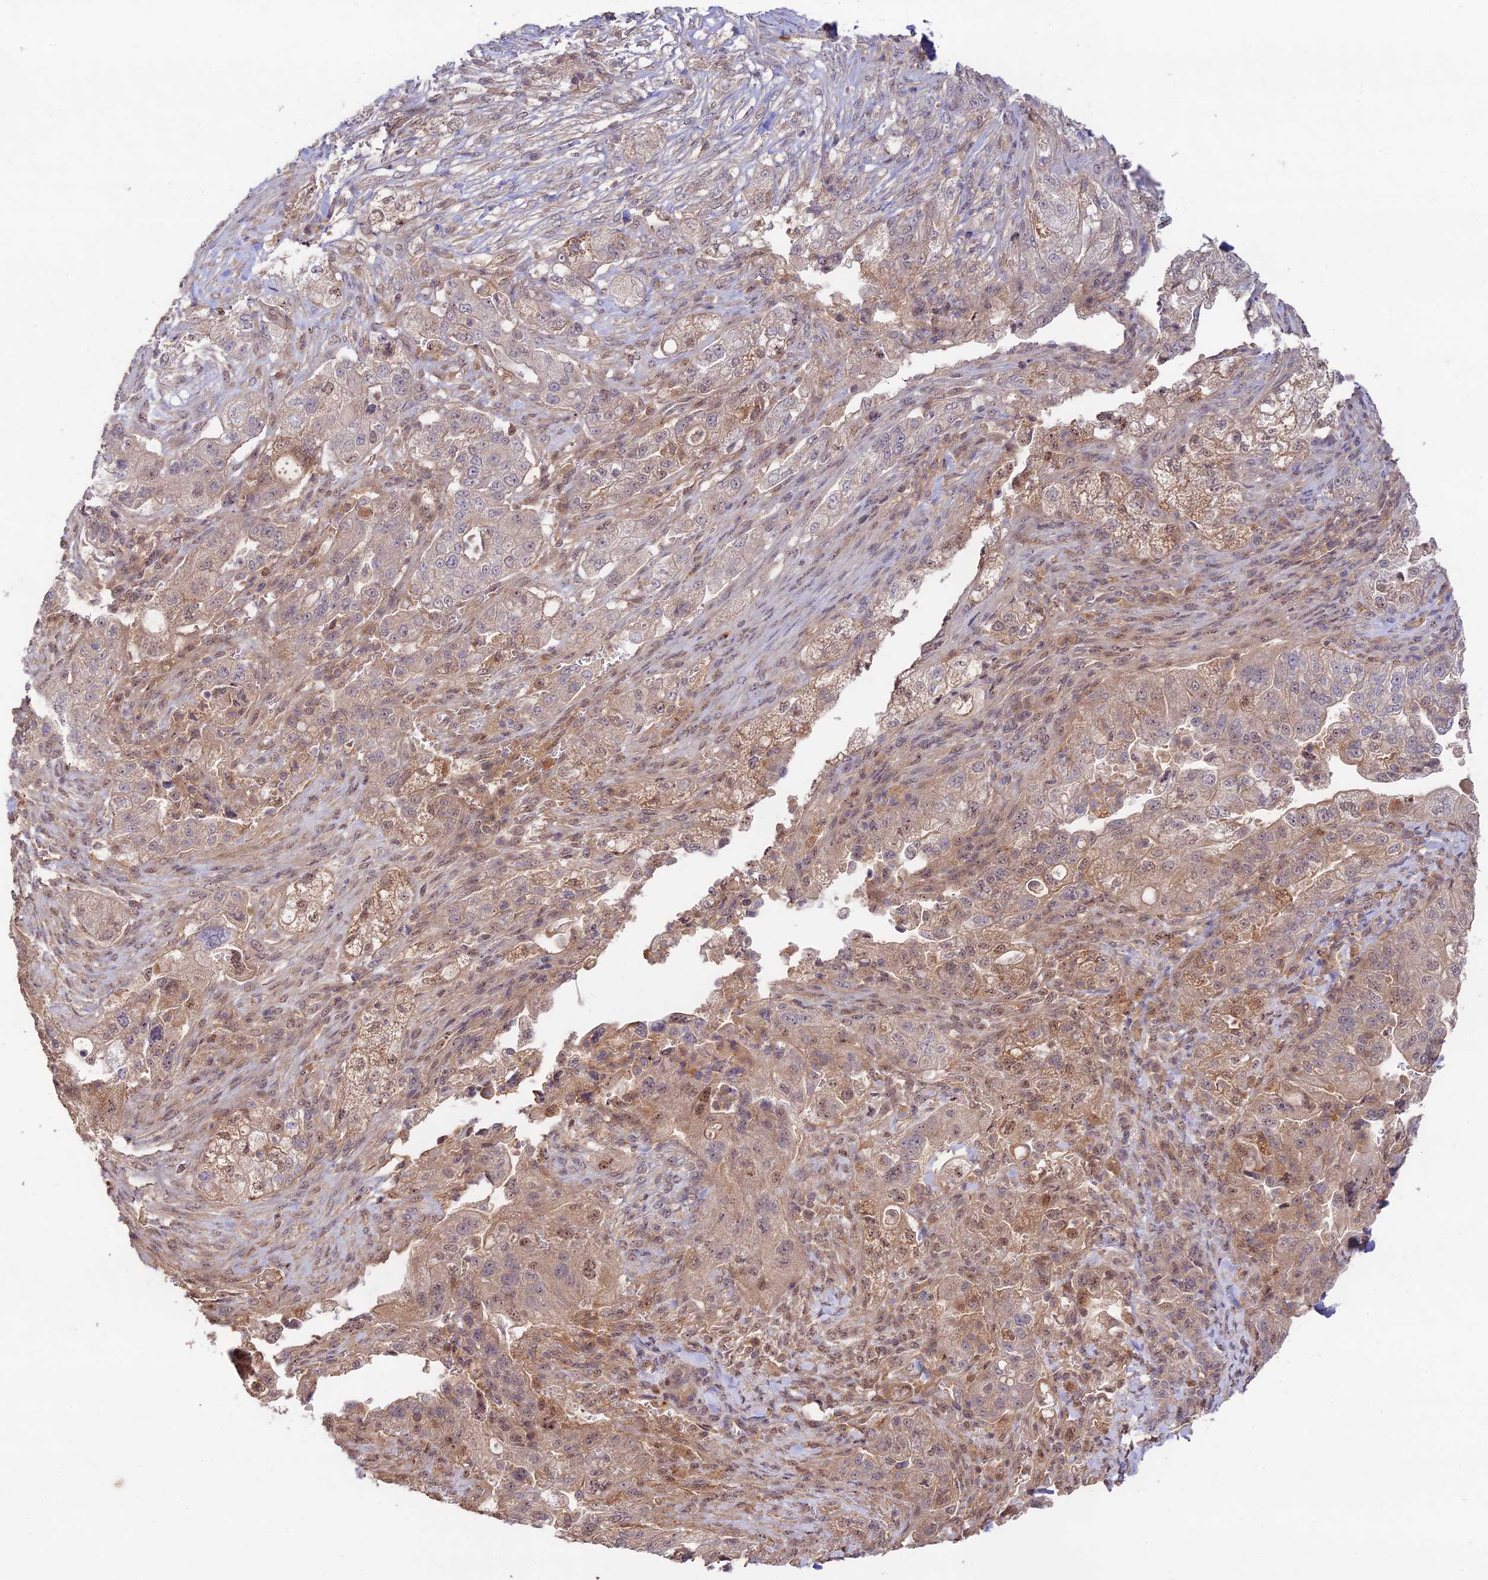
{"staining": {"intensity": "weak", "quantity": ">75%", "location": "cytoplasmic/membranous,nuclear"}, "tissue": "pancreatic cancer", "cell_type": "Tumor cells", "image_type": "cancer", "snomed": [{"axis": "morphology", "description": "Adenocarcinoma, NOS"}, {"axis": "topography", "description": "Pancreas"}], "caption": "DAB (3,3'-diaminobenzidine) immunohistochemical staining of pancreatic adenocarcinoma exhibits weak cytoplasmic/membranous and nuclear protein expression in about >75% of tumor cells. (Stains: DAB (3,3'-diaminobenzidine) in brown, nuclei in blue, Microscopy: brightfield microscopy at high magnification).", "gene": "CLCF1", "patient": {"sex": "female", "age": 78}}